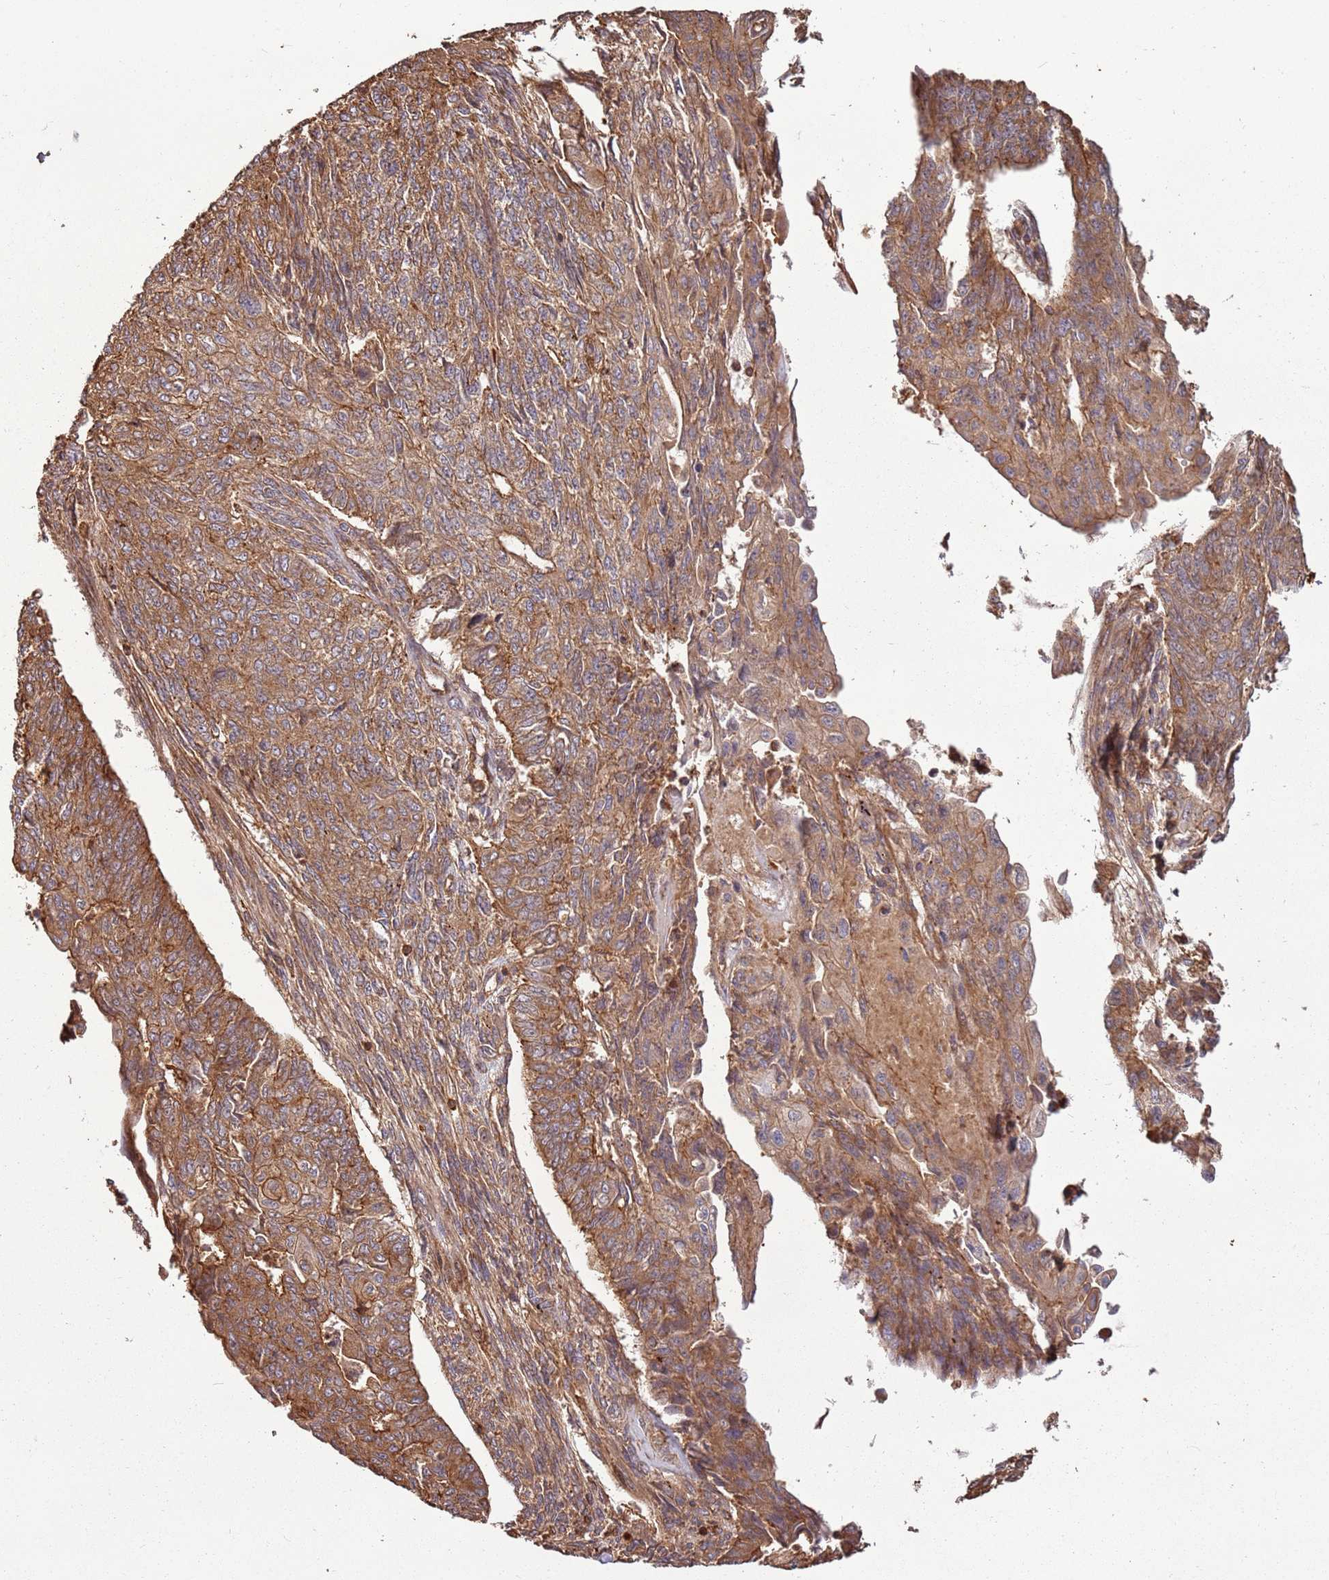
{"staining": {"intensity": "moderate", "quantity": ">75%", "location": "cytoplasmic/membranous"}, "tissue": "endometrial cancer", "cell_type": "Tumor cells", "image_type": "cancer", "snomed": [{"axis": "morphology", "description": "Adenocarcinoma, NOS"}, {"axis": "topography", "description": "Endometrium"}], "caption": "There is medium levels of moderate cytoplasmic/membranous expression in tumor cells of endometrial cancer (adenocarcinoma), as demonstrated by immunohistochemical staining (brown color).", "gene": "ACVR2A", "patient": {"sex": "female", "age": 32}}